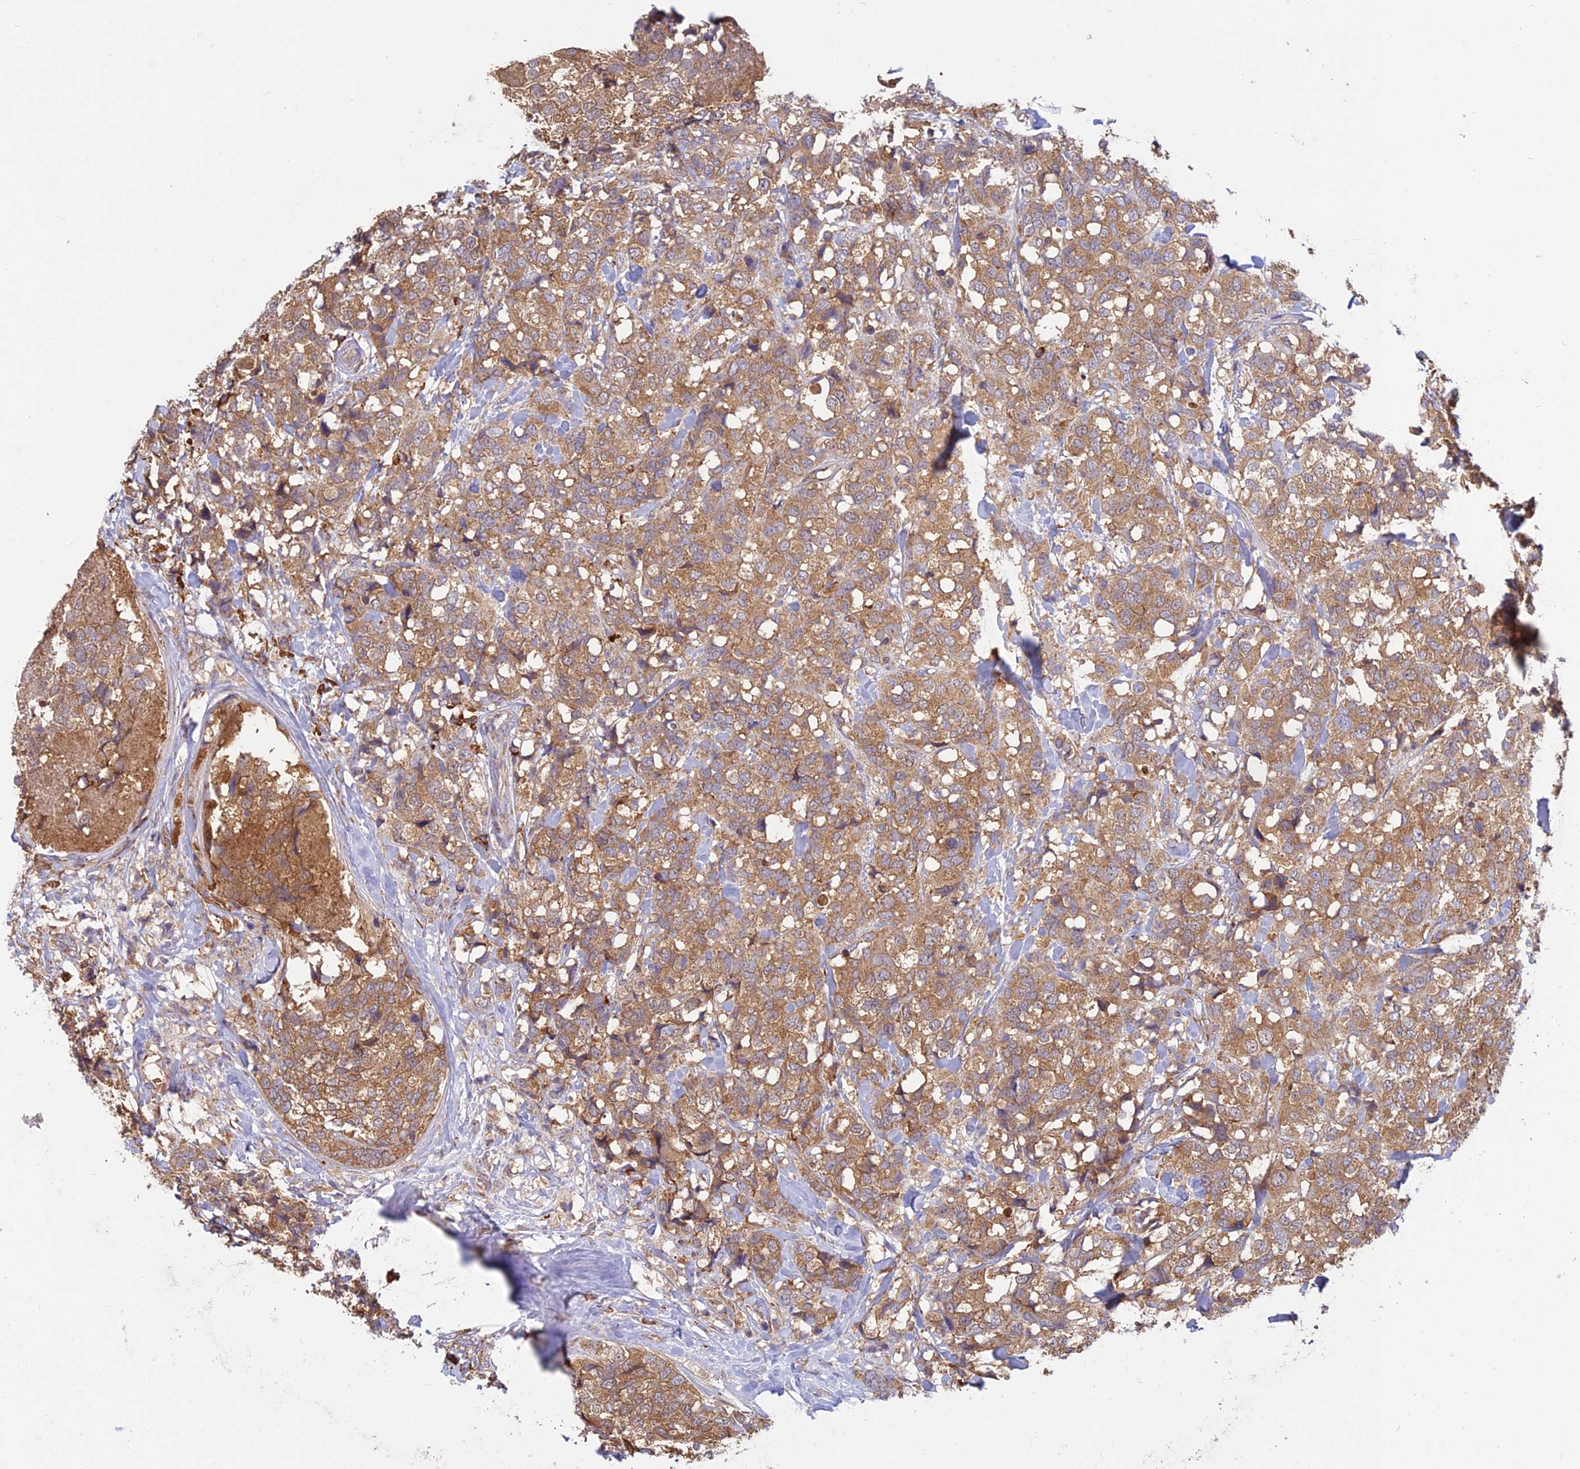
{"staining": {"intensity": "moderate", "quantity": ">75%", "location": "cytoplasmic/membranous"}, "tissue": "breast cancer", "cell_type": "Tumor cells", "image_type": "cancer", "snomed": [{"axis": "morphology", "description": "Lobular carcinoma"}, {"axis": "topography", "description": "Breast"}], "caption": "IHC micrograph of breast lobular carcinoma stained for a protein (brown), which shows medium levels of moderate cytoplasmic/membranous staining in approximately >75% of tumor cells.", "gene": "NXNL2", "patient": {"sex": "female", "age": 59}}